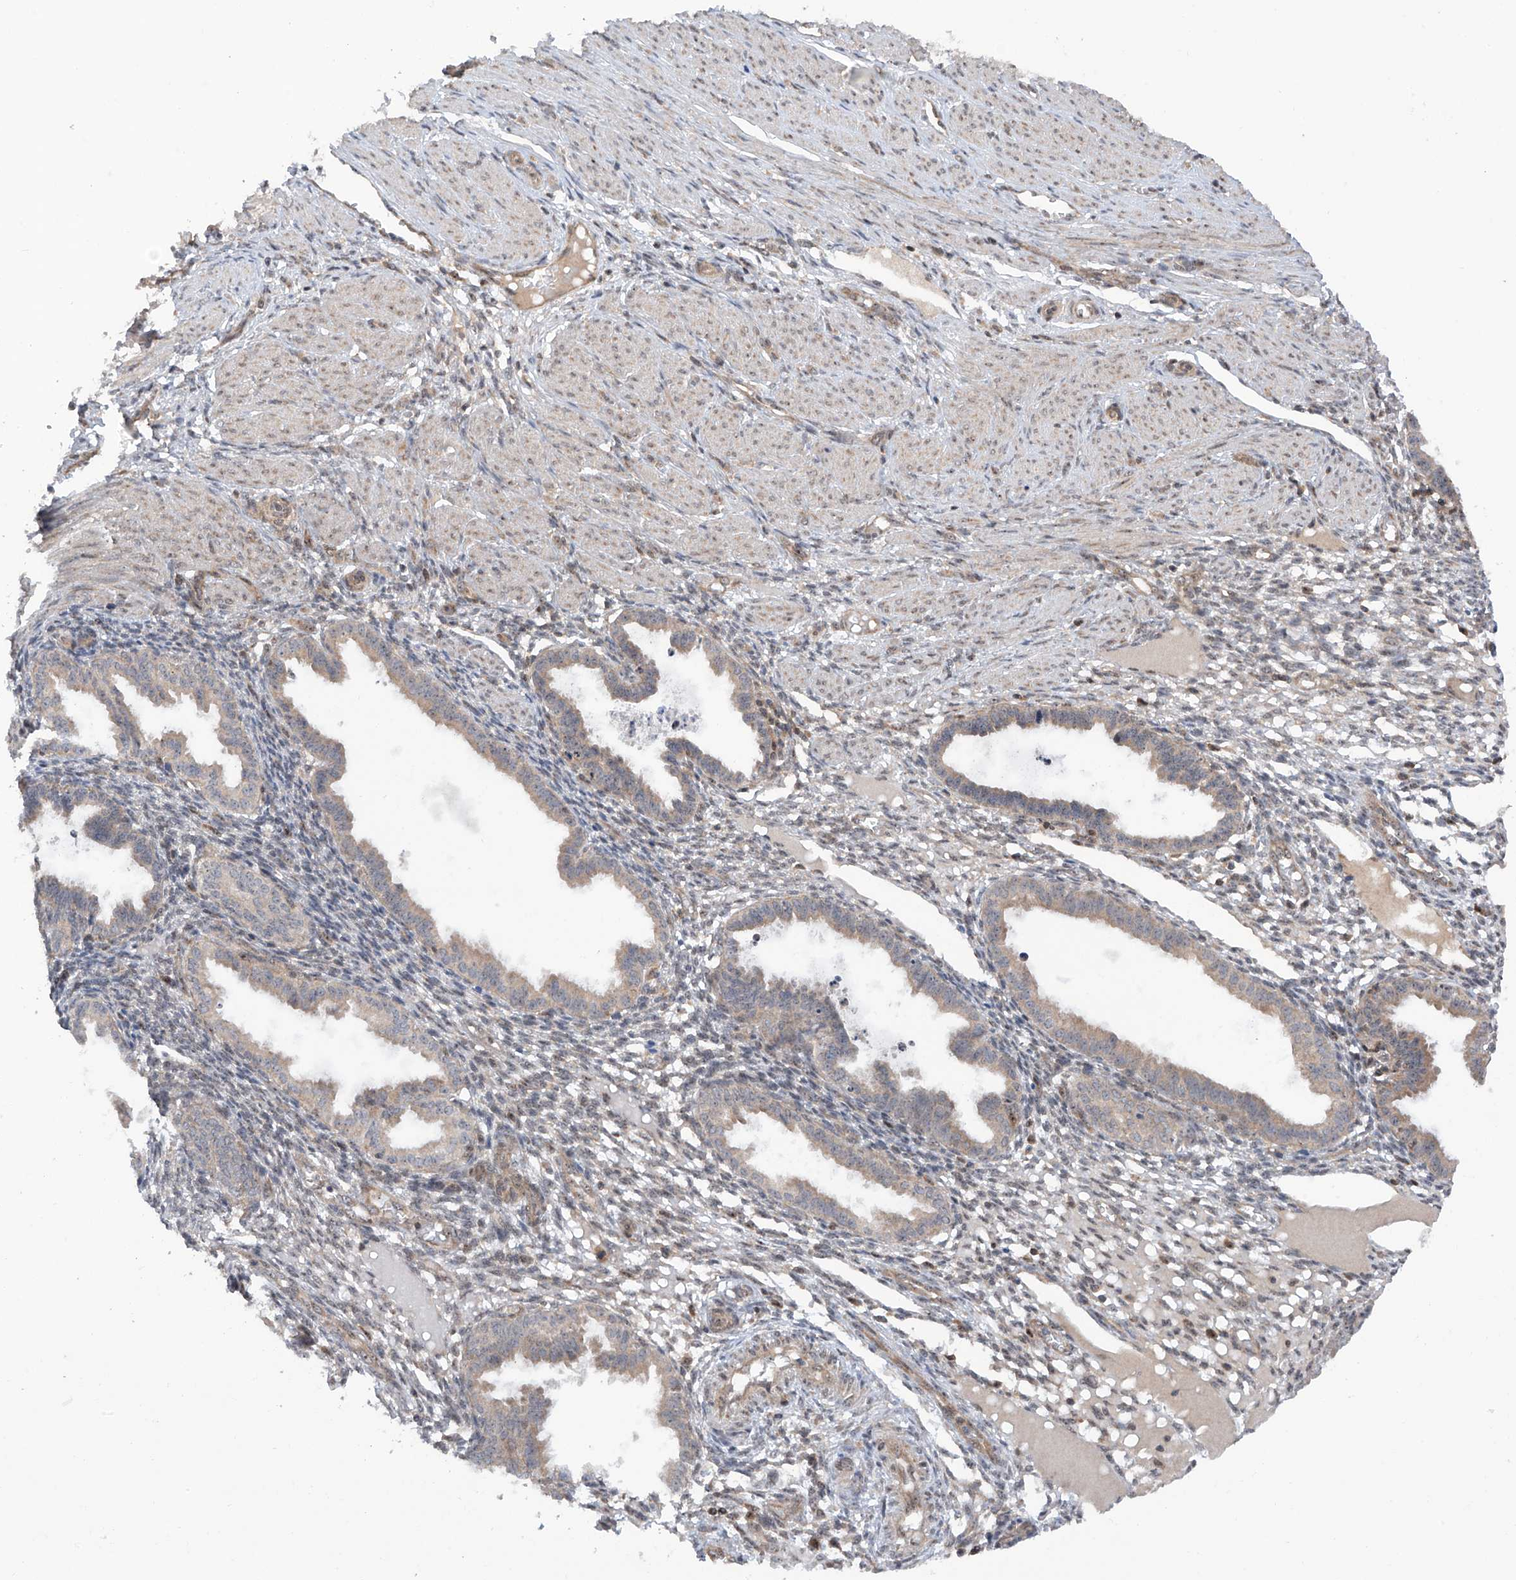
{"staining": {"intensity": "negative", "quantity": "none", "location": "none"}, "tissue": "endometrium", "cell_type": "Cells in endometrial stroma", "image_type": "normal", "snomed": [{"axis": "morphology", "description": "Normal tissue, NOS"}, {"axis": "topography", "description": "Endometrium"}], "caption": "Endometrium stained for a protein using immunohistochemistry exhibits no expression cells in endometrial stroma.", "gene": "C1orf131", "patient": {"sex": "female", "age": 33}}